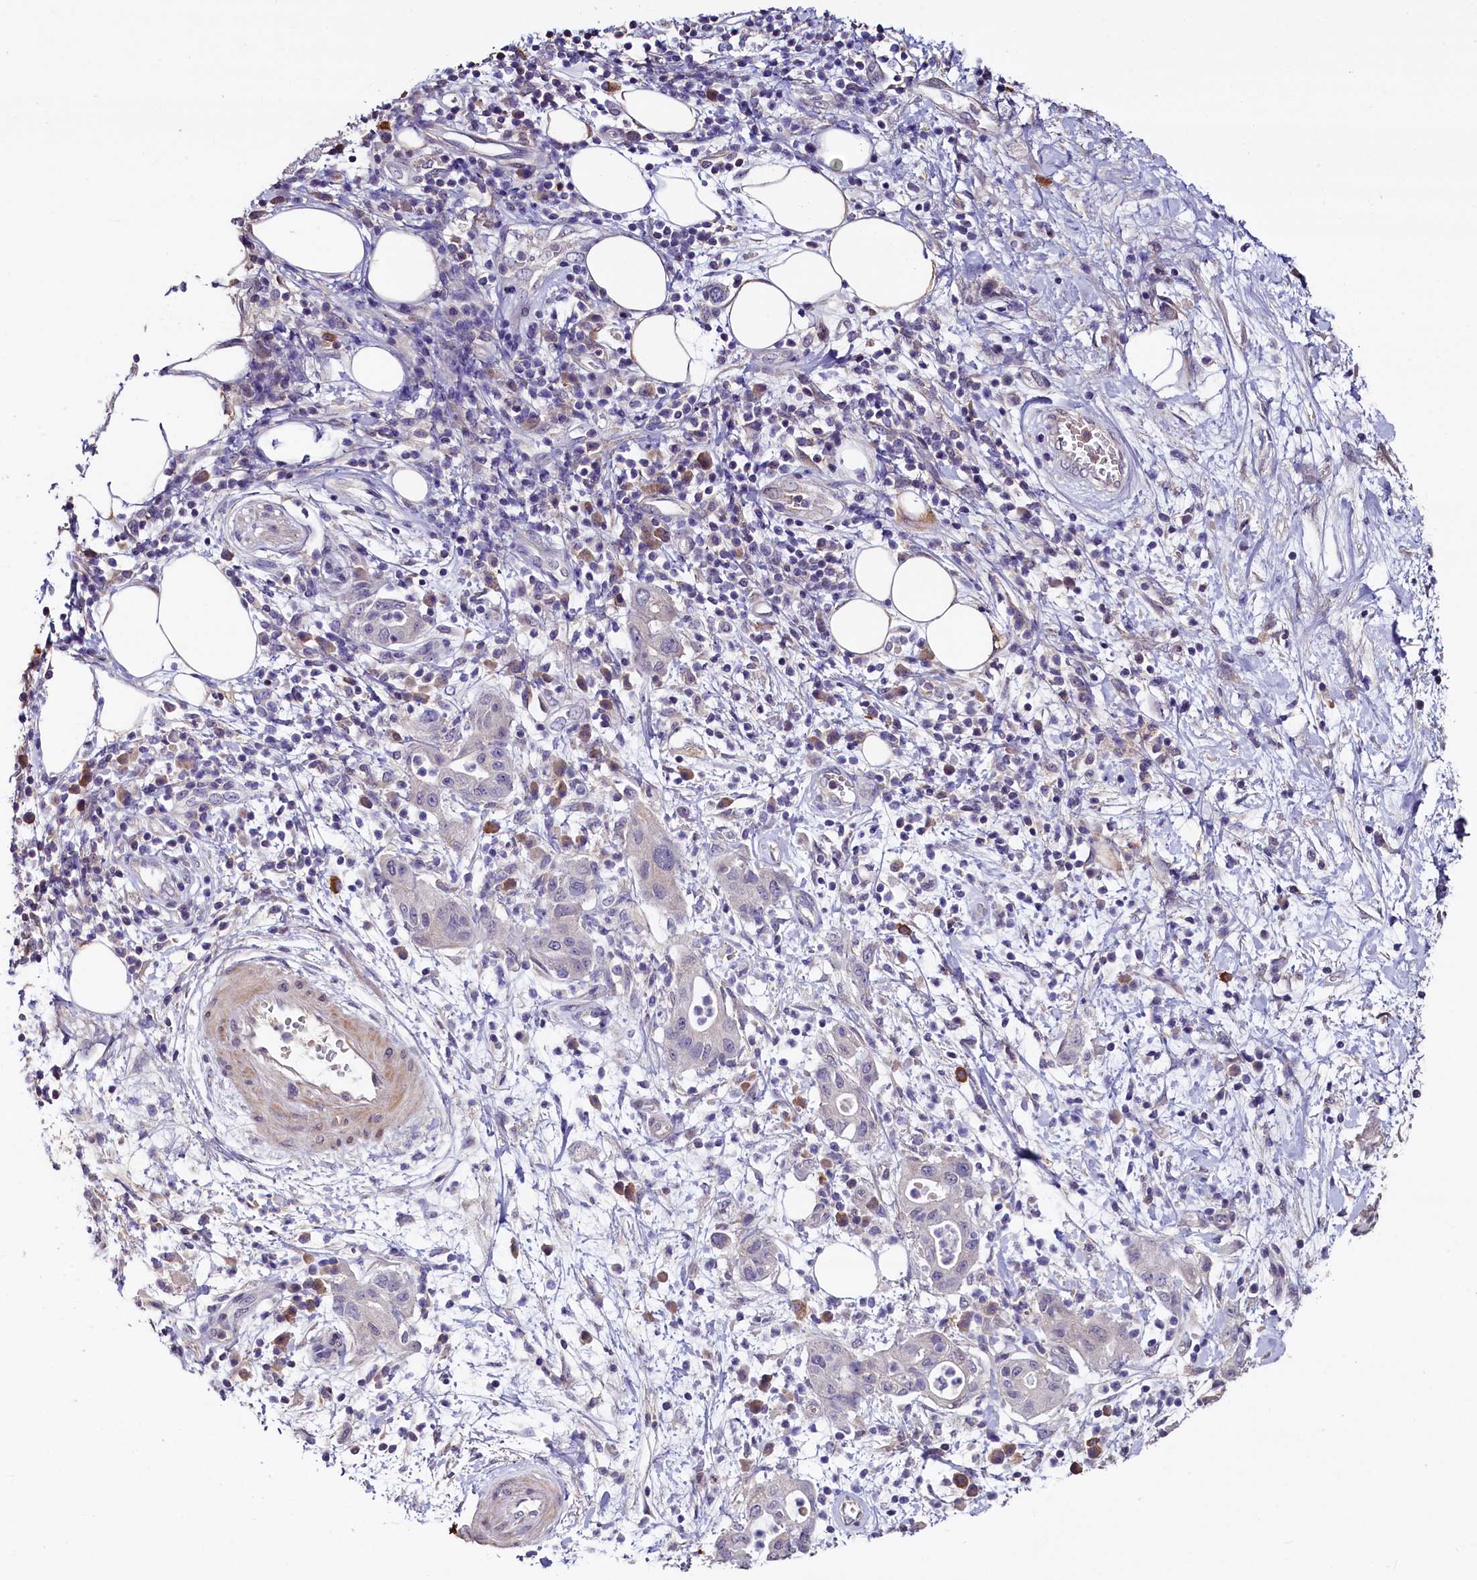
{"staining": {"intensity": "negative", "quantity": "none", "location": "none"}, "tissue": "pancreatic cancer", "cell_type": "Tumor cells", "image_type": "cancer", "snomed": [{"axis": "morphology", "description": "Adenocarcinoma, NOS"}, {"axis": "topography", "description": "Pancreas"}], "caption": "Immunohistochemistry (IHC) photomicrograph of neoplastic tissue: pancreatic cancer stained with DAB demonstrates no significant protein staining in tumor cells. The staining is performed using DAB brown chromogen with nuclei counter-stained in using hematoxylin.", "gene": "SLC39A6", "patient": {"sex": "female", "age": 73}}